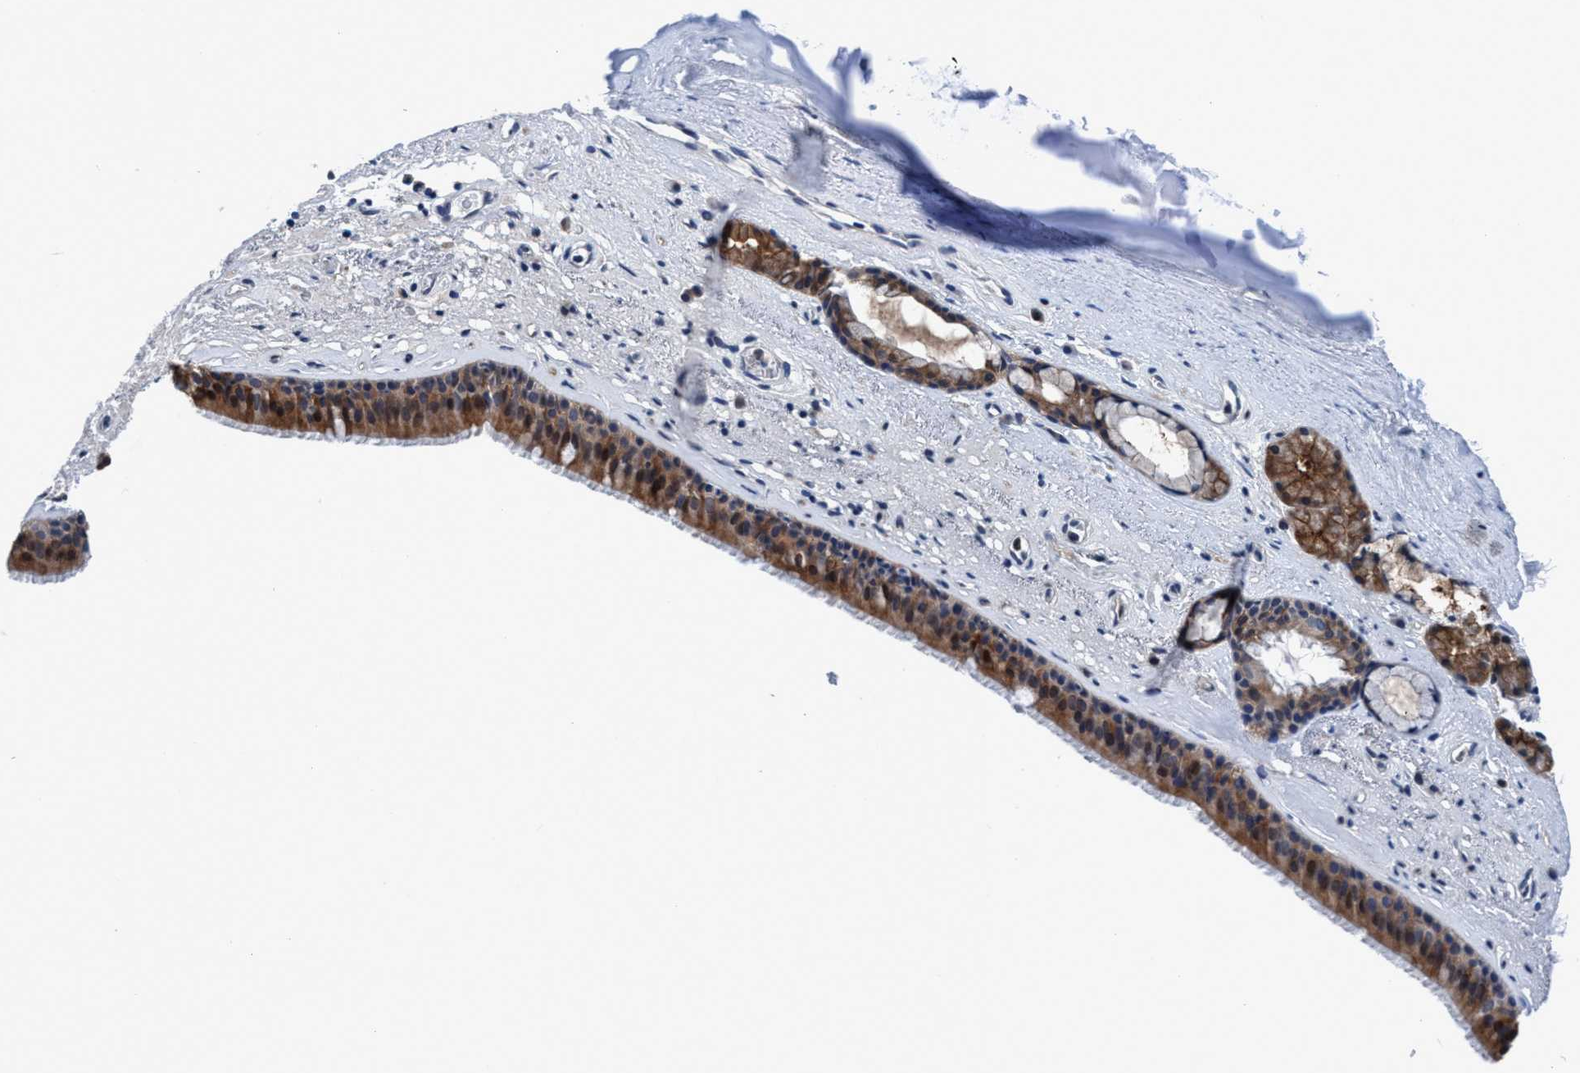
{"staining": {"intensity": "strong", "quantity": ">75%", "location": "cytoplasmic/membranous"}, "tissue": "bronchus", "cell_type": "Respiratory epithelial cells", "image_type": "normal", "snomed": [{"axis": "morphology", "description": "Normal tissue, NOS"}, {"axis": "topography", "description": "Cartilage tissue"}], "caption": "This histopathology image exhibits unremarkable bronchus stained with immunohistochemistry to label a protein in brown. The cytoplasmic/membranous of respiratory epithelial cells show strong positivity for the protein. Nuclei are counter-stained blue.", "gene": "TMEM94", "patient": {"sex": "female", "age": 63}}